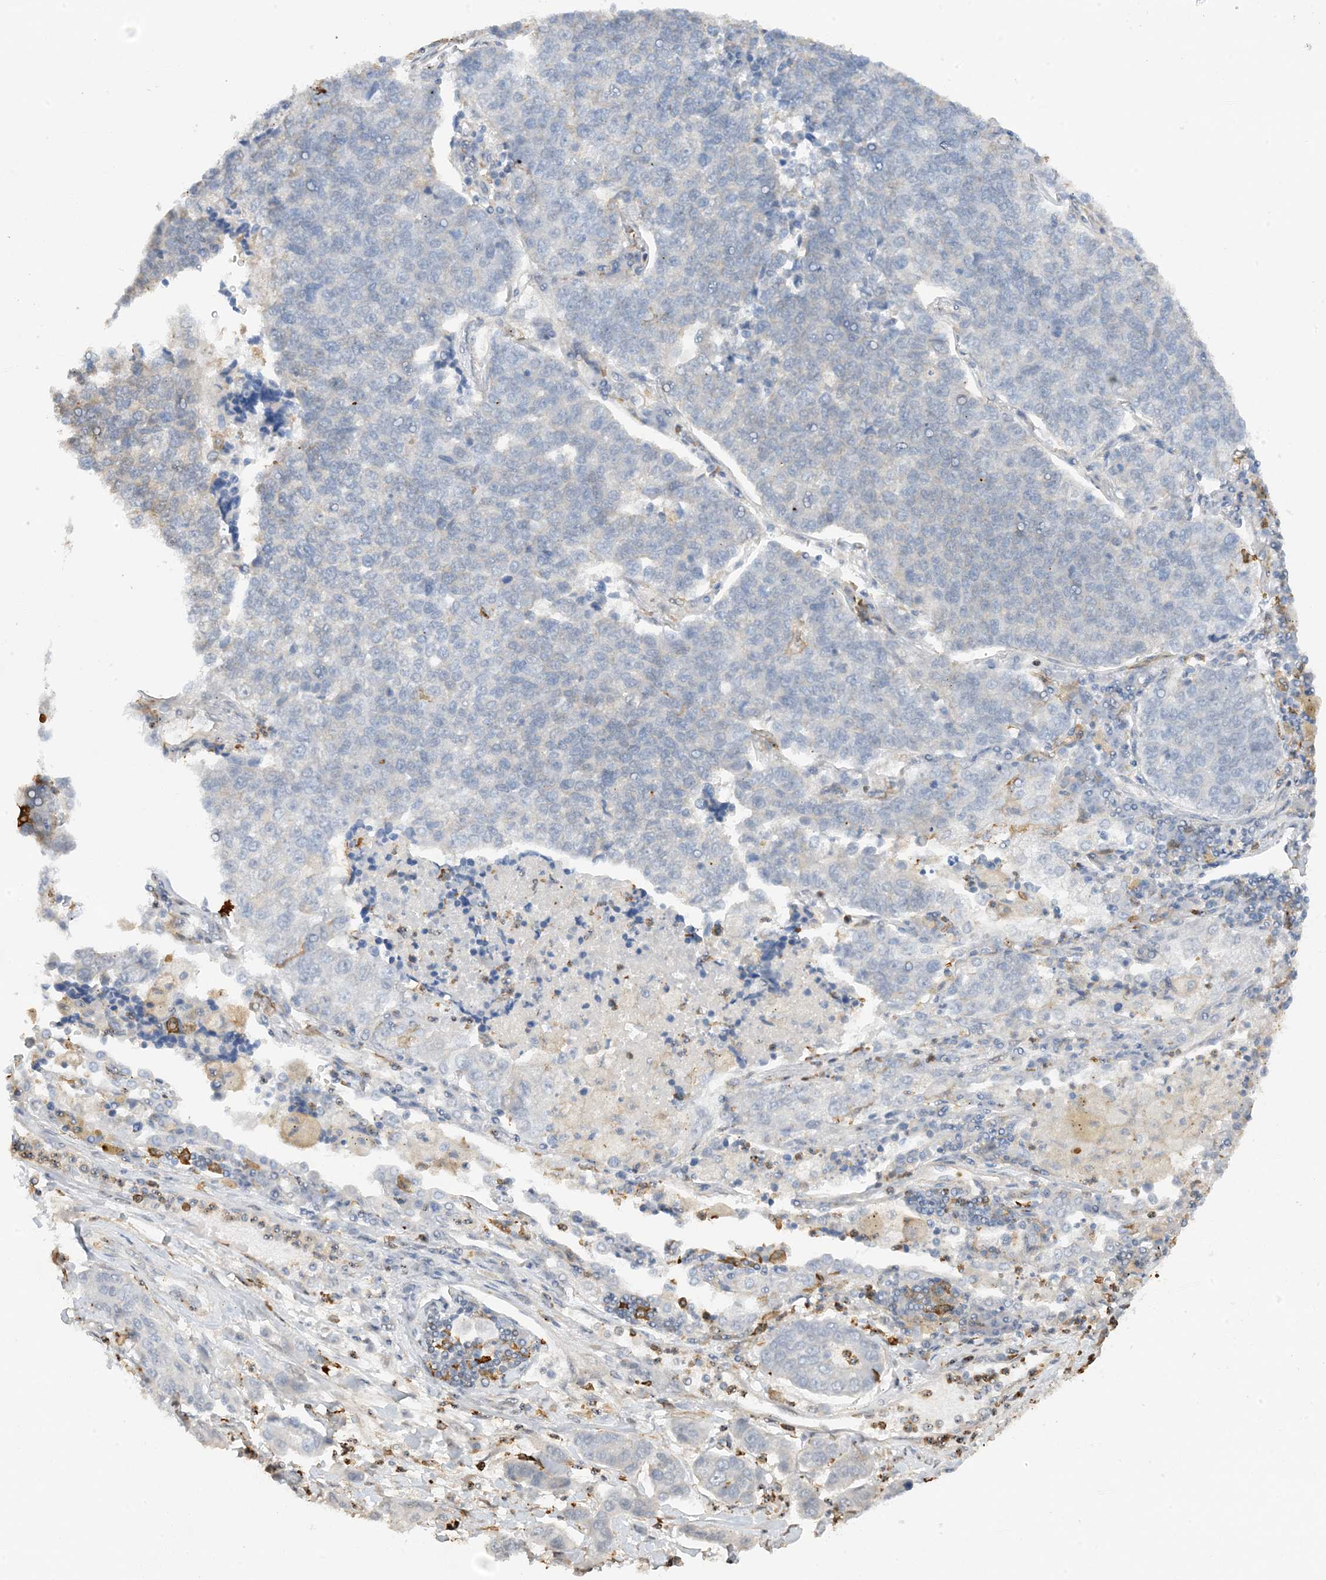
{"staining": {"intensity": "negative", "quantity": "none", "location": "none"}, "tissue": "lung cancer", "cell_type": "Tumor cells", "image_type": "cancer", "snomed": [{"axis": "morphology", "description": "Adenocarcinoma, NOS"}, {"axis": "topography", "description": "Lung"}], "caption": "This is an immunohistochemistry image of human lung cancer. There is no staining in tumor cells.", "gene": "PHACTR2", "patient": {"sex": "male", "age": 49}}